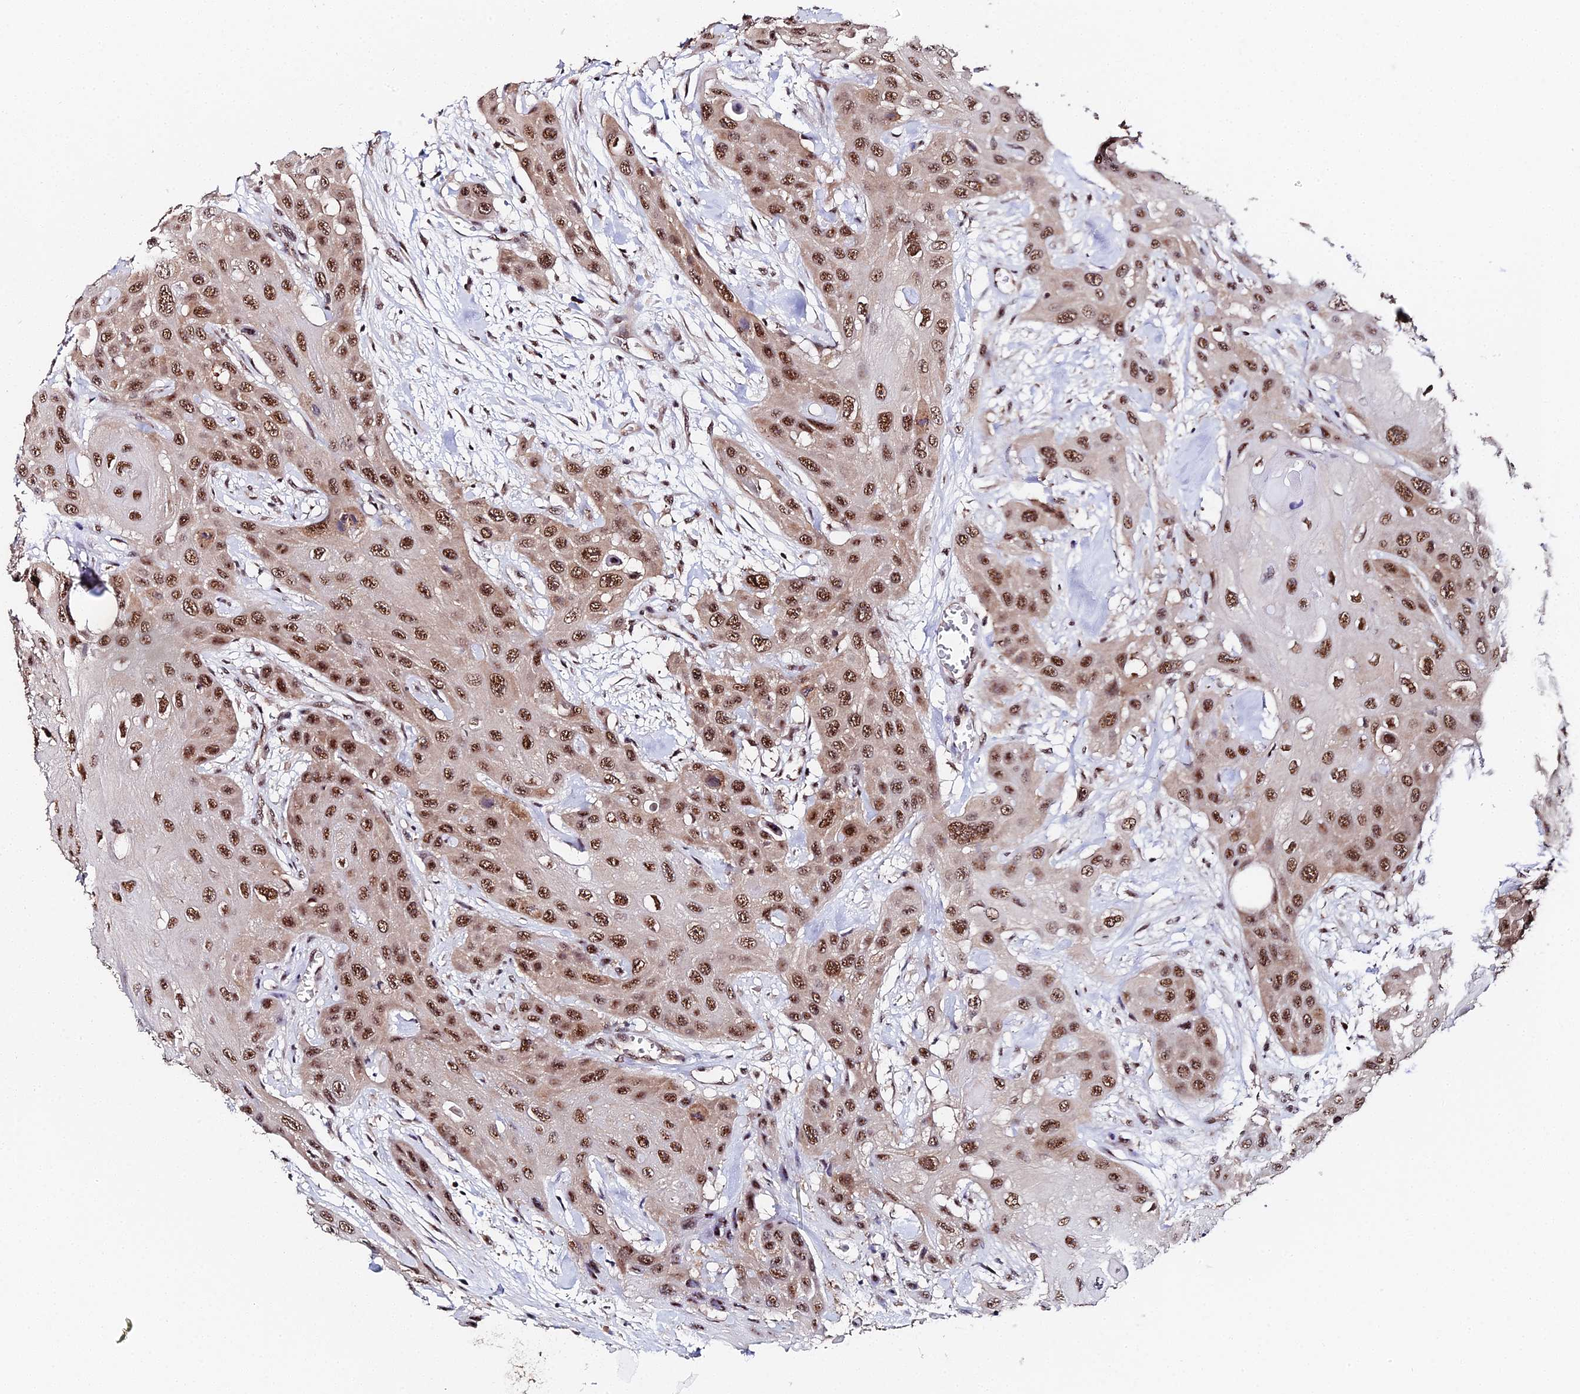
{"staining": {"intensity": "moderate", "quantity": ">75%", "location": "nuclear"}, "tissue": "head and neck cancer", "cell_type": "Tumor cells", "image_type": "cancer", "snomed": [{"axis": "morphology", "description": "Squamous cell carcinoma, NOS"}, {"axis": "topography", "description": "Head-Neck"}], "caption": "Squamous cell carcinoma (head and neck) was stained to show a protein in brown. There is medium levels of moderate nuclear positivity in approximately >75% of tumor cells.", "gene": "MAGOHB", "patient": {"sex": "male", "age": 81}}